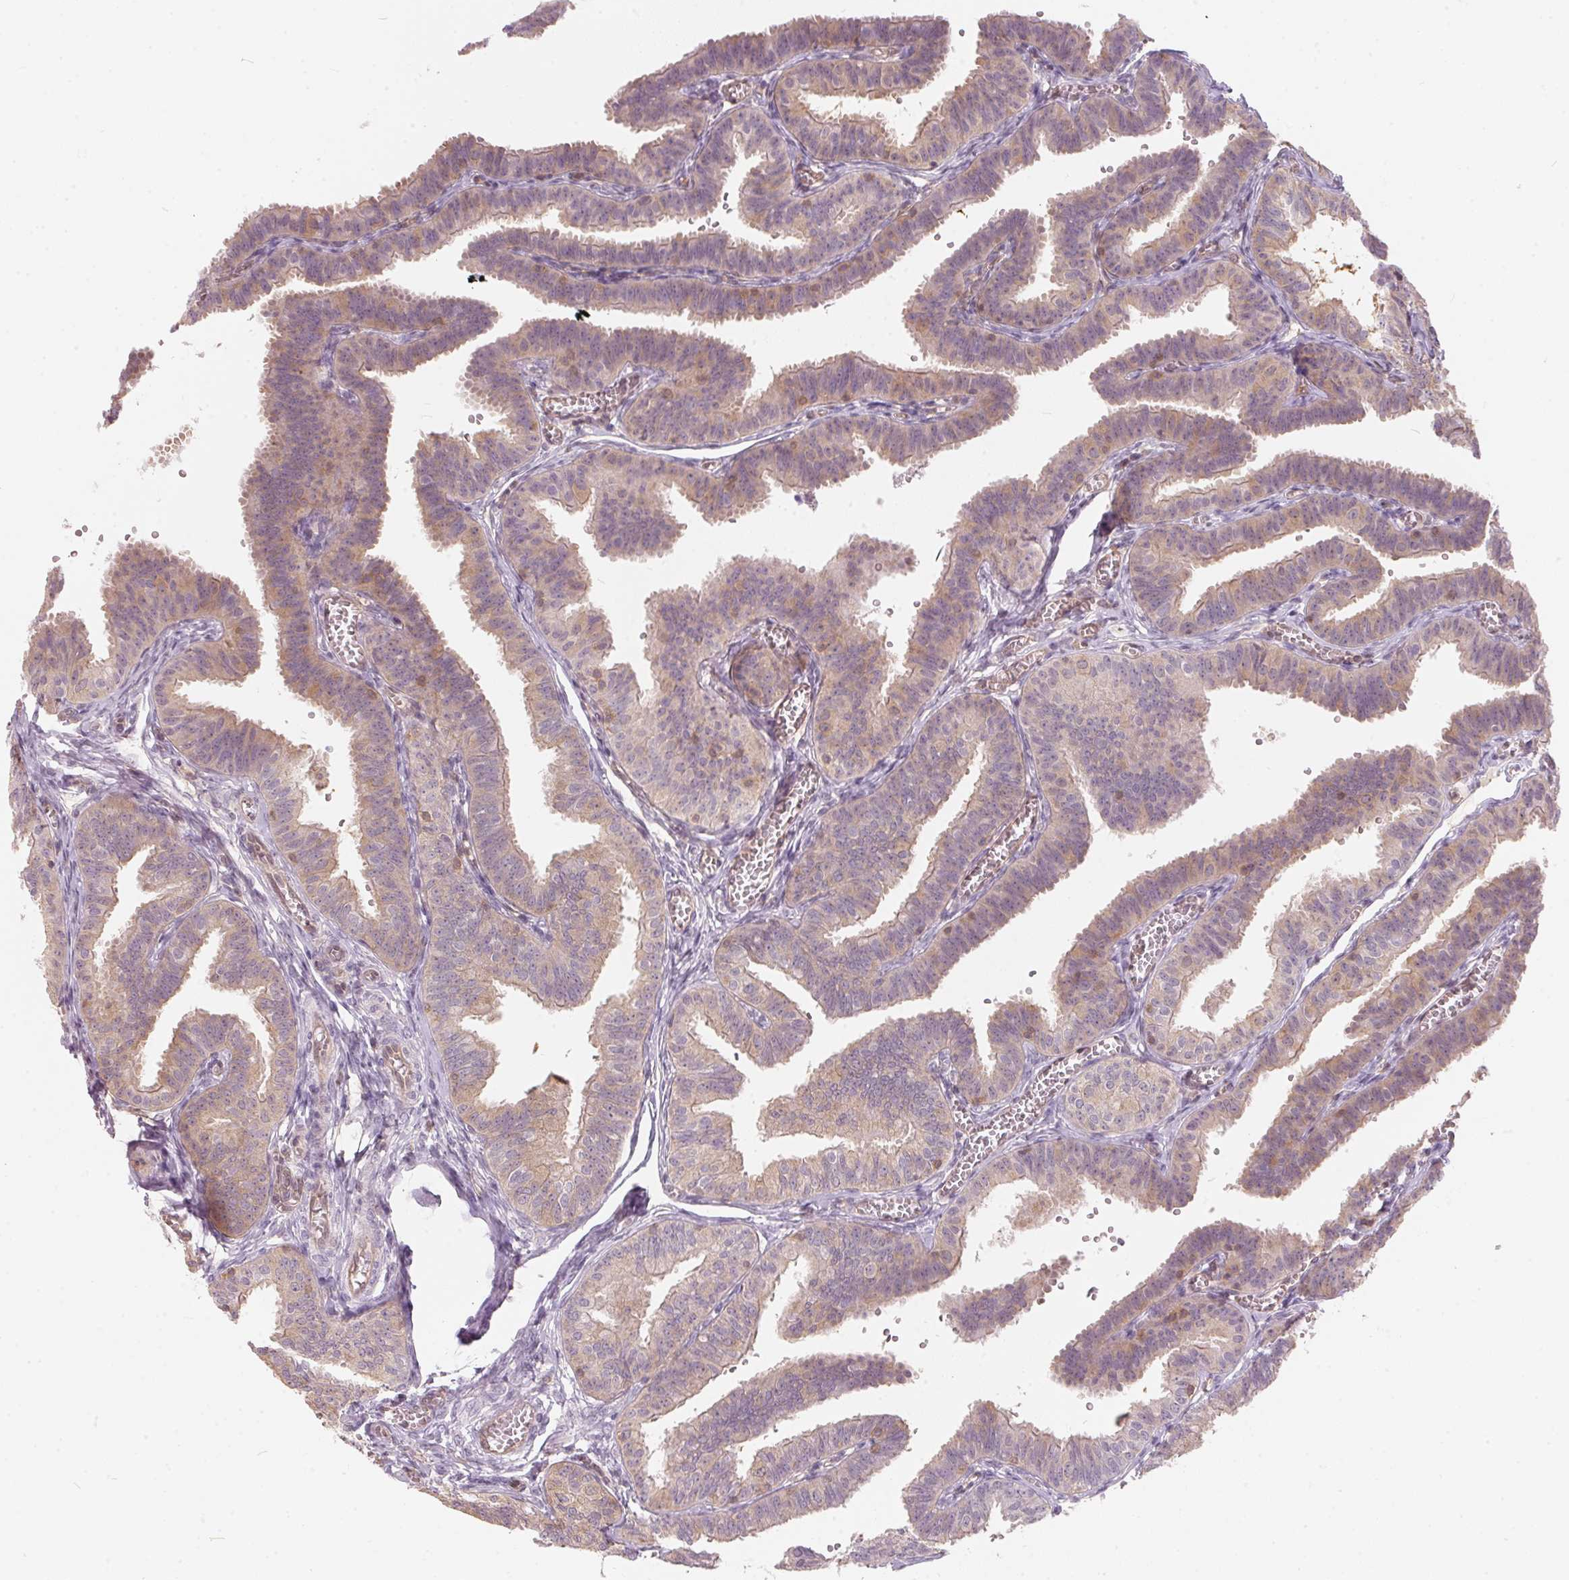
{"staining": {"intensity": "weak", "quantity": "<25%", "location": "cytoplasmic/membranous"}, "tissue": "fallopian tube", "cell_type": "Glandular cells", "image_type": "normal", "snomed": [{"axis": "morphology", "description": "Normal tissue, NOS"}, {"axis": "topography", "description": "Fallopian tube"}], "caption": "This is an immunohistochemistry (IHC) histopathology image of benign fallopian tube. There is no positivity in glandular cells.", "gene": "BLMH", "patient": {"sex": "female", "age": 25}}